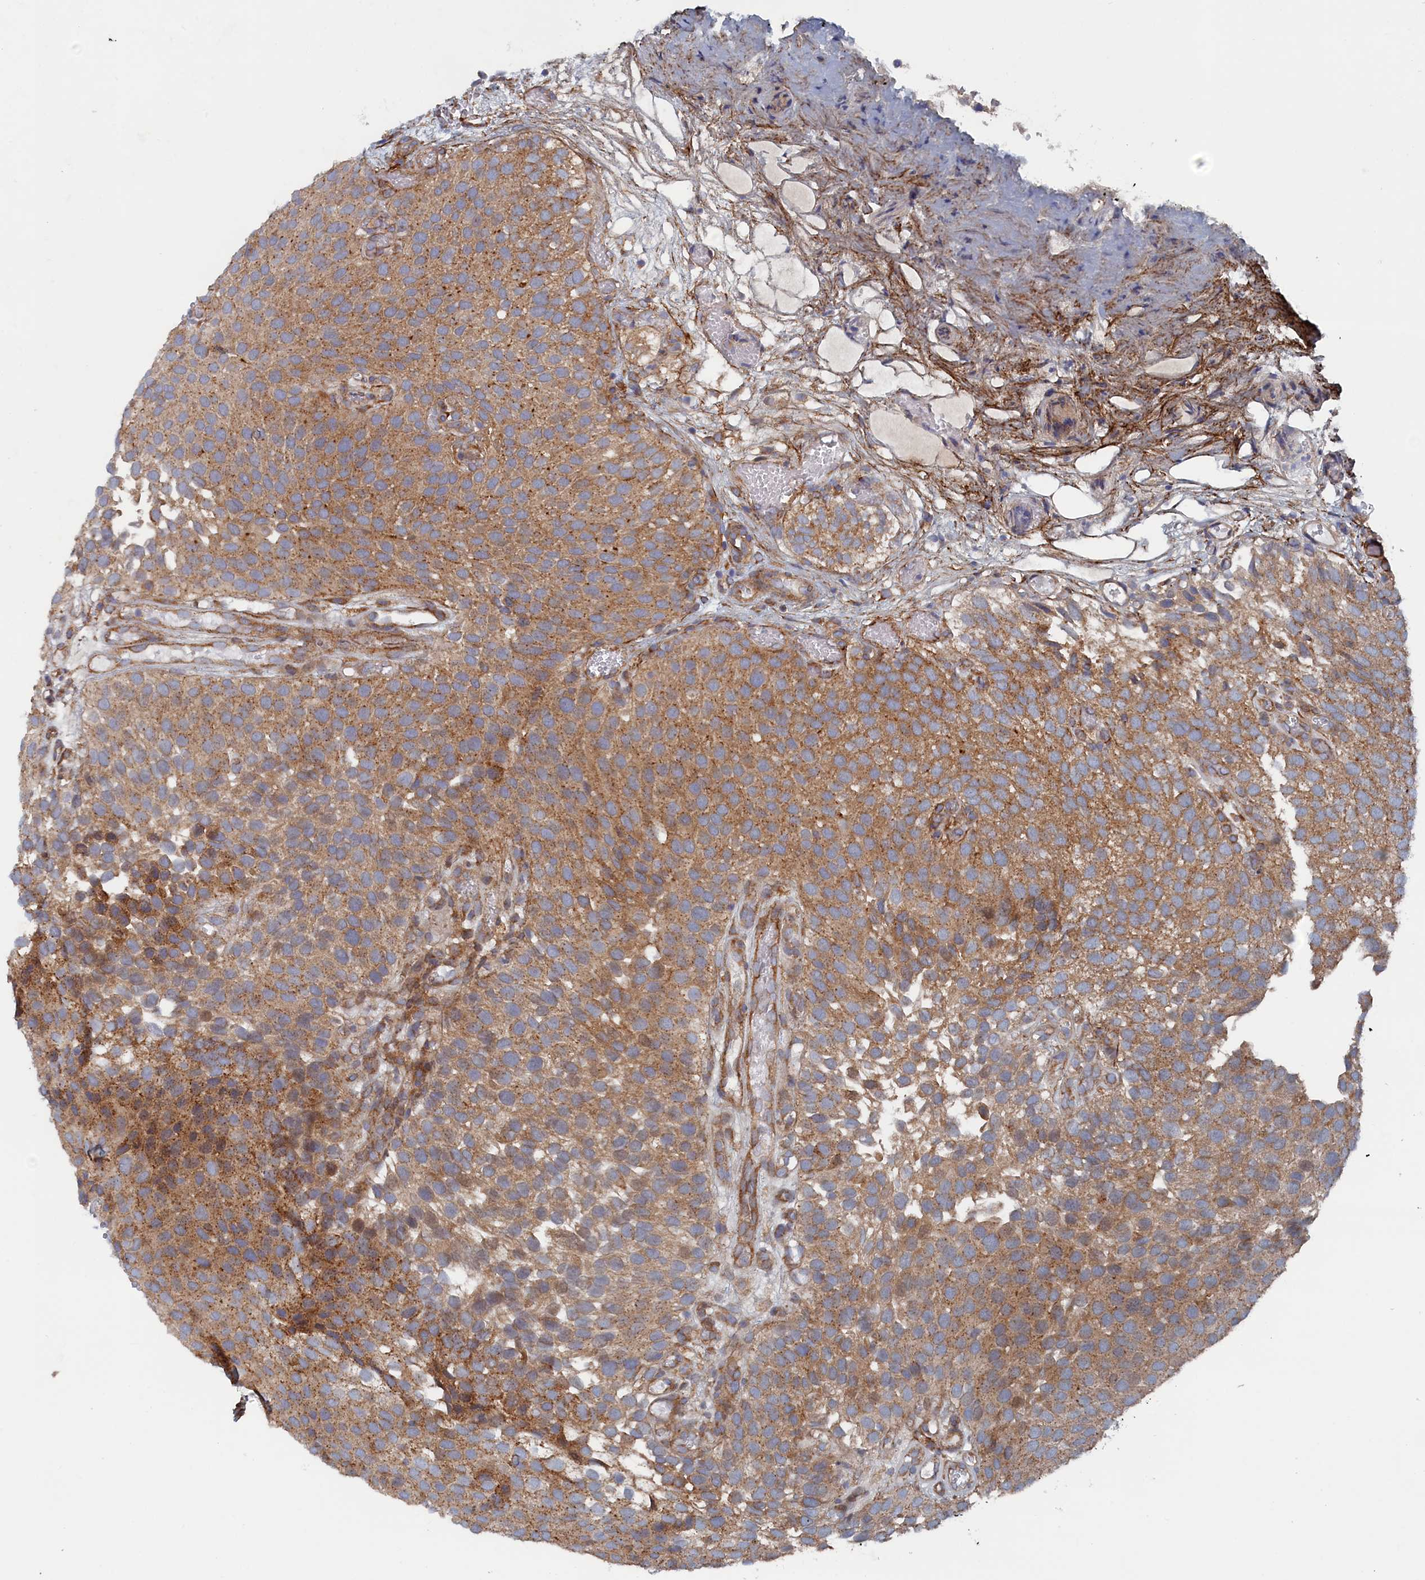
{"staining": {"intensity": "moderate", "quantity": ">75%", "location": "cytoplasmic/membranous"}, "tissue": "urothelial cancer", "cell_type": "Tumor cells", "image_type": "cancer", "snomed": [{"axis": "morphology", "description": "Urothelial carcinoma, Low grade"}, {"axis": "topography", "description": "Urinary bladder"}], "caption": "Tumor cells display medium levels of moderate cytoplasmic/membranous positivity in about >75% of cells in low-grade urothelial carcinoma.", "gene": "TMEM196", "patient": {"sex": "male", "age": 89}}